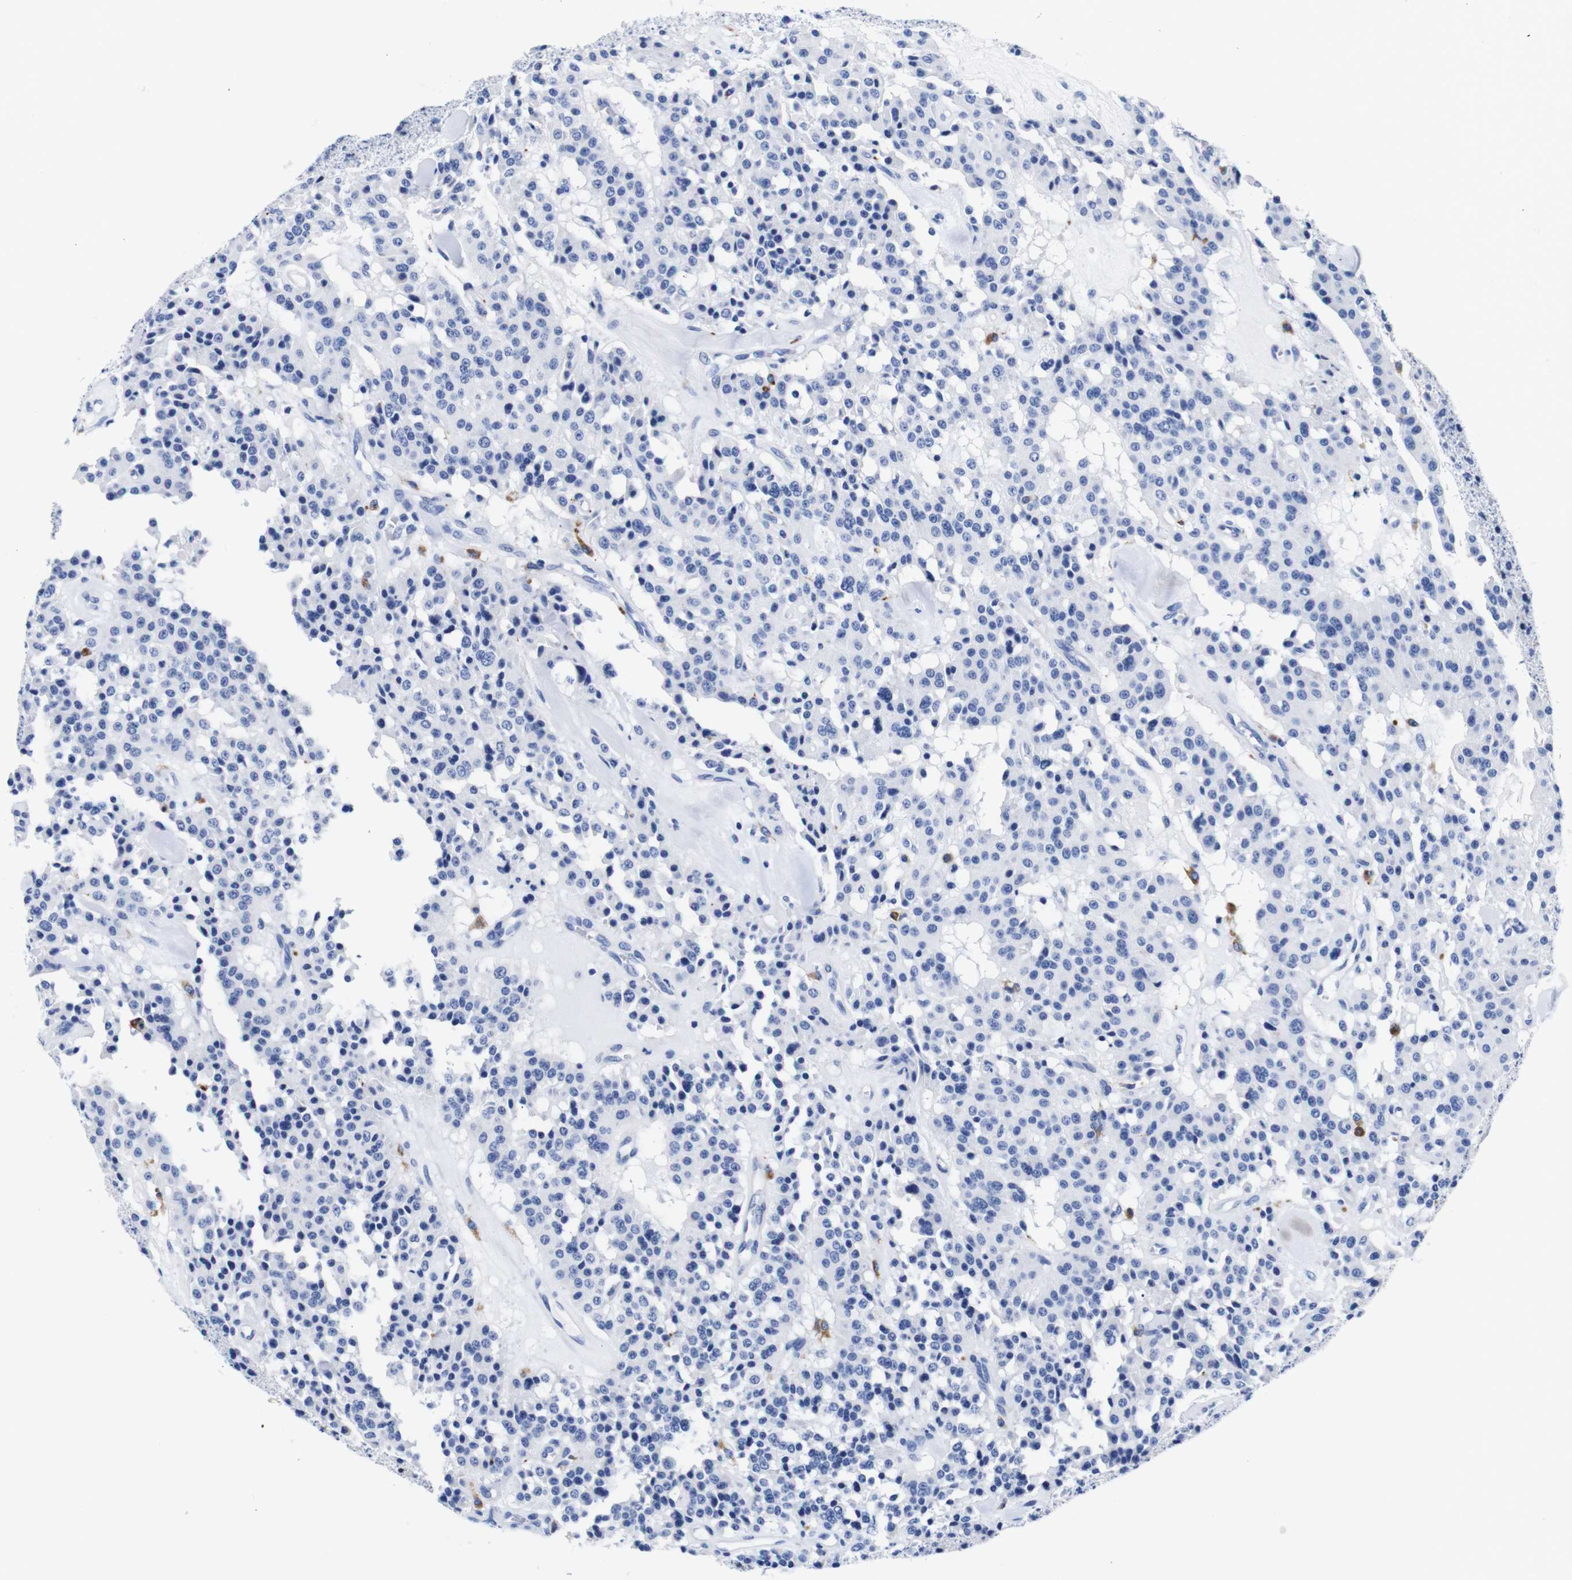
{"staining": {"intensity": "negative", "quantity": "none", "location": "none"}, "tissue": "carcinoid", "cell_type": "Tumor cells", "image_type": "cancer", "snomed": [{"axis": "morphology", "description": "Carcinoid, malignant, NOS"}, {"axis": "topography", "description": "Lung"}], "caption": "This micrograph is of carcinoid stained with immunohistochemistry (IHC) to label a protein in brown with the nuclei are counter-stained blue. There is no expression in tumor cells.", "gene": "HLA-DMB", "patient": {"sex": "male", "age": 30}}